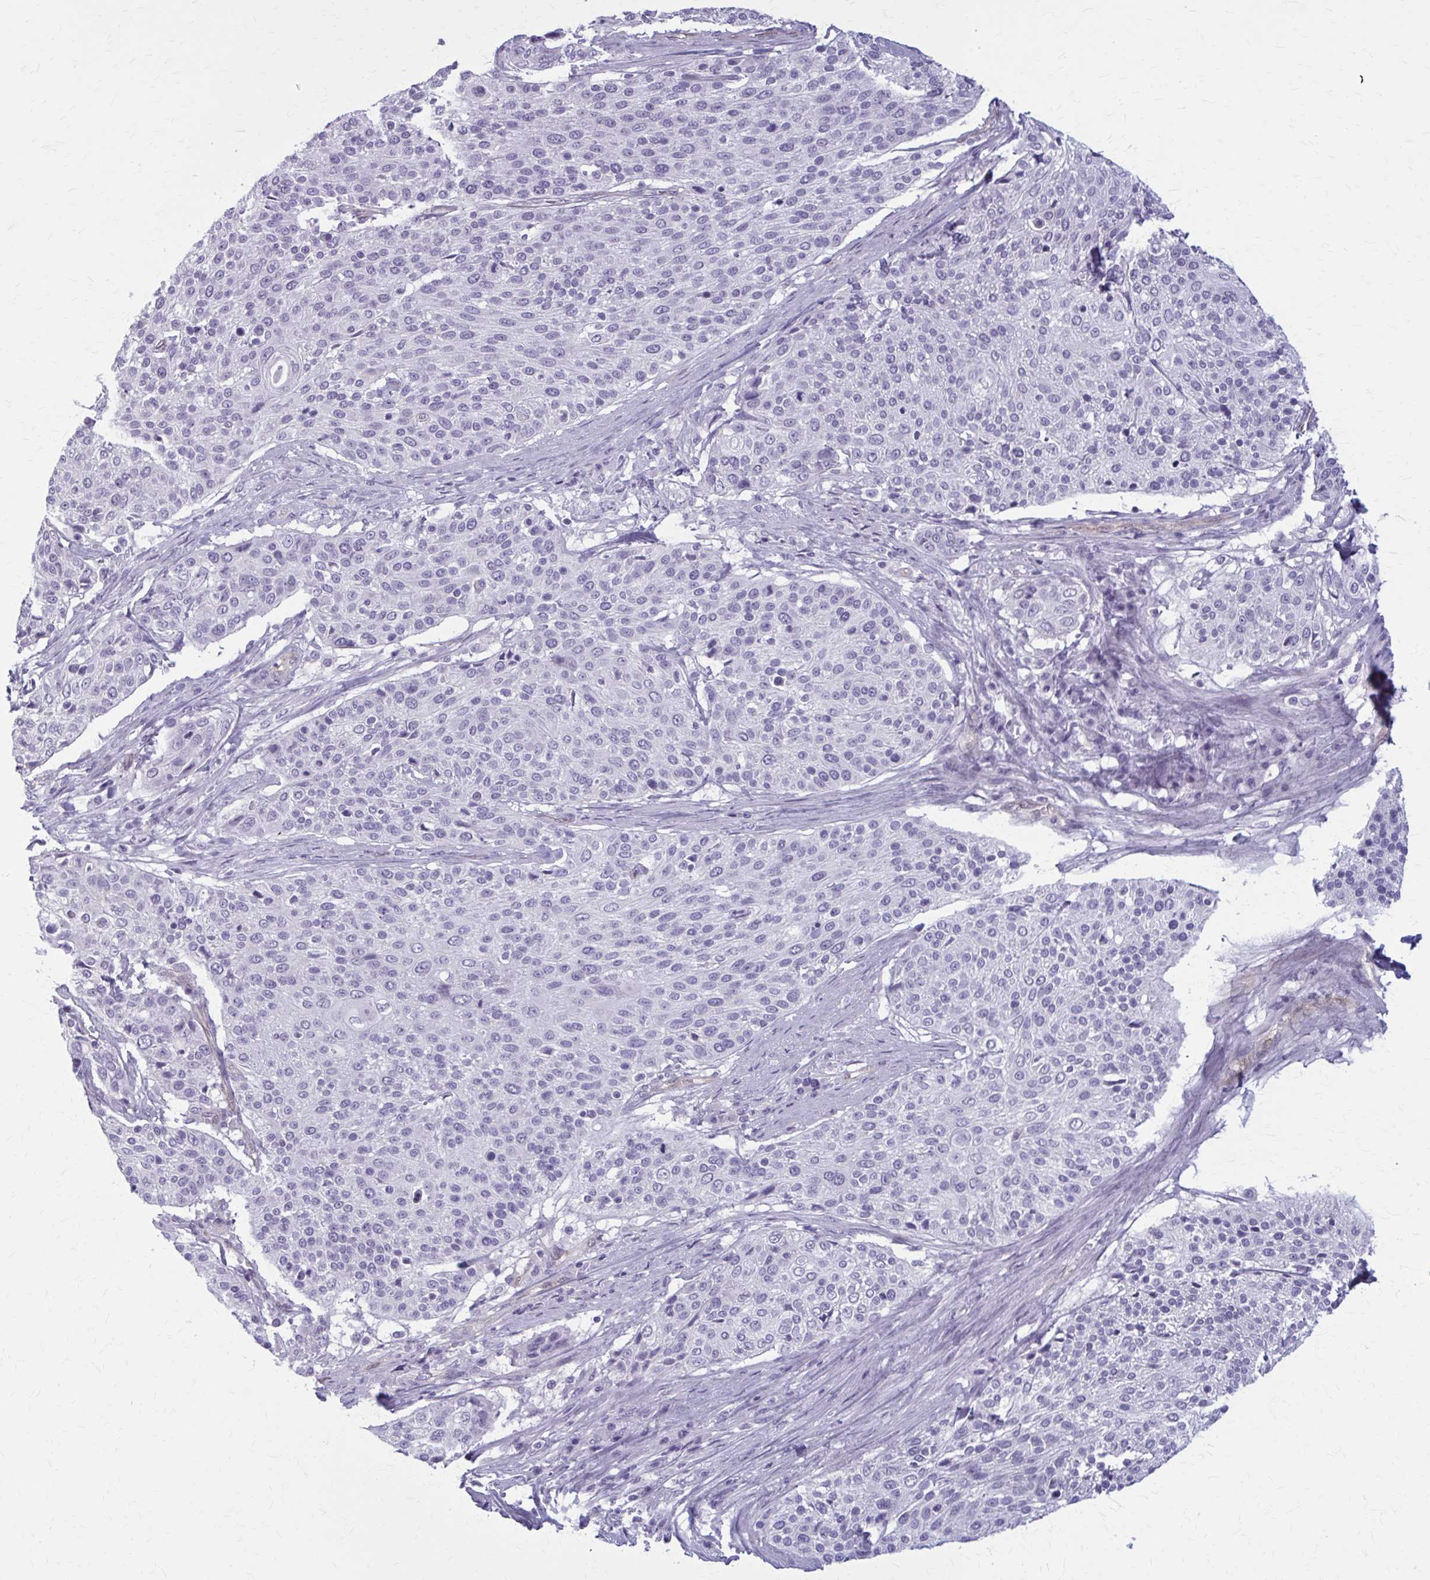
{"staining": {"intensity": "negative", "quantity": "none", "location": "none"}, "tissue": "cervical cancer", "cell_type": "Tumor cells", "image_type": "cancer", "snomed": [{"axis": "morphology", "description": "Squamous cell carcinoma, NOS"}, {"axis": "topography", "description": "Cervix"}], "caption": "This is a photomicrograph of immunohistochemistry (IHC) staining of cervical squamous cell carcinoma, which shows no expression in tumor cells.", "gene": "CASQ2", "patient": {"sex": "female", "age": 31}}